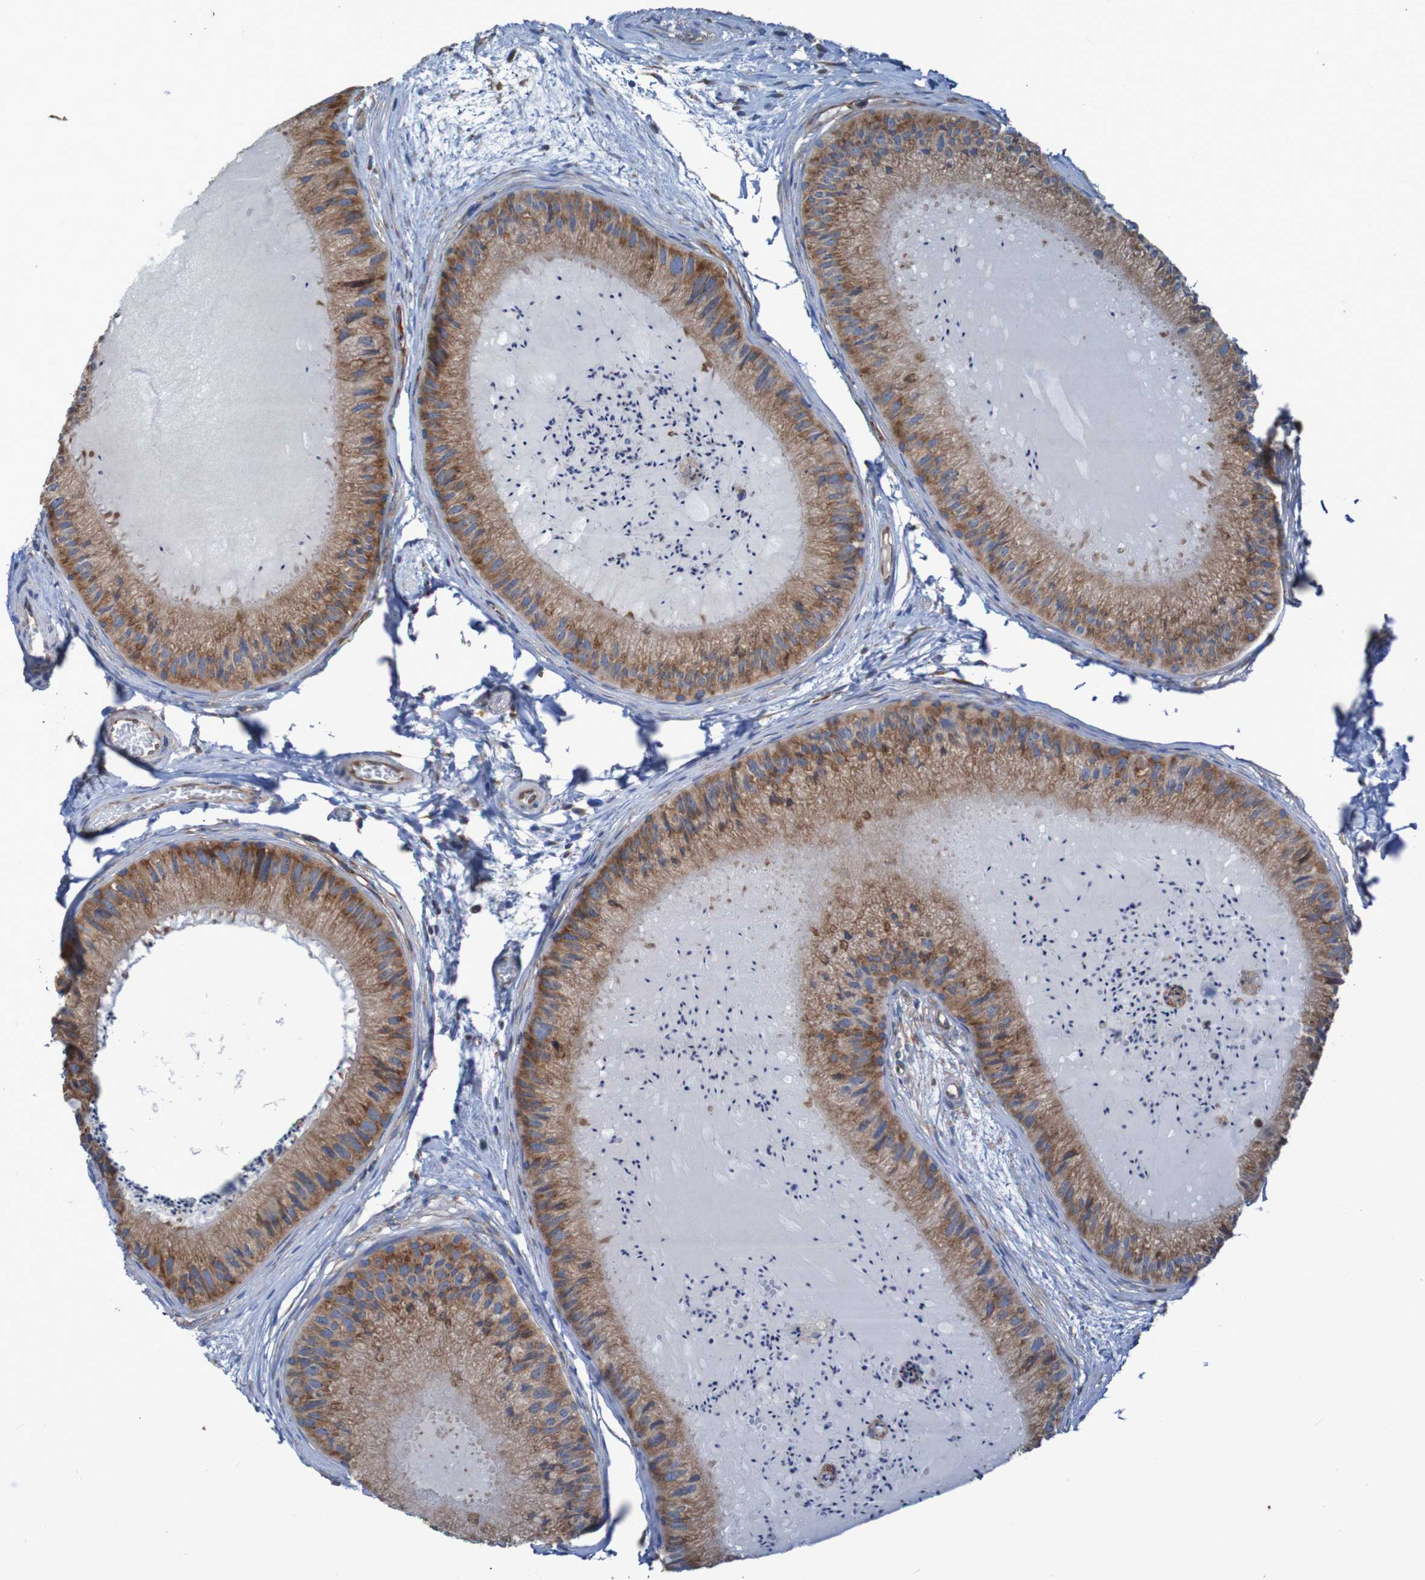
{"staining": {"intensity": "strong", "quantity": ">75%", "location": "cytoplasmic/membranous"}, "tissue": "epididymis", "cell_type": "Glandular cells", "image_type": "normal", "snomed": [{"axis": "morphology", "description": "Normal tissue, NOS"}, {"axis": "topography", "description": "Epididymis"}], "caption": "Immunohistochemical staining of unremarkable epididymis displays strong cytoplasmic/membranous protein expression in about >75% of glandular cells. (DAB (3,3'-diaminobenzidine) IHC, brown staining for protein, blue staining for nuclei).", "gene": "RPL10", "patient": {"sex": "male", "age": 31}}